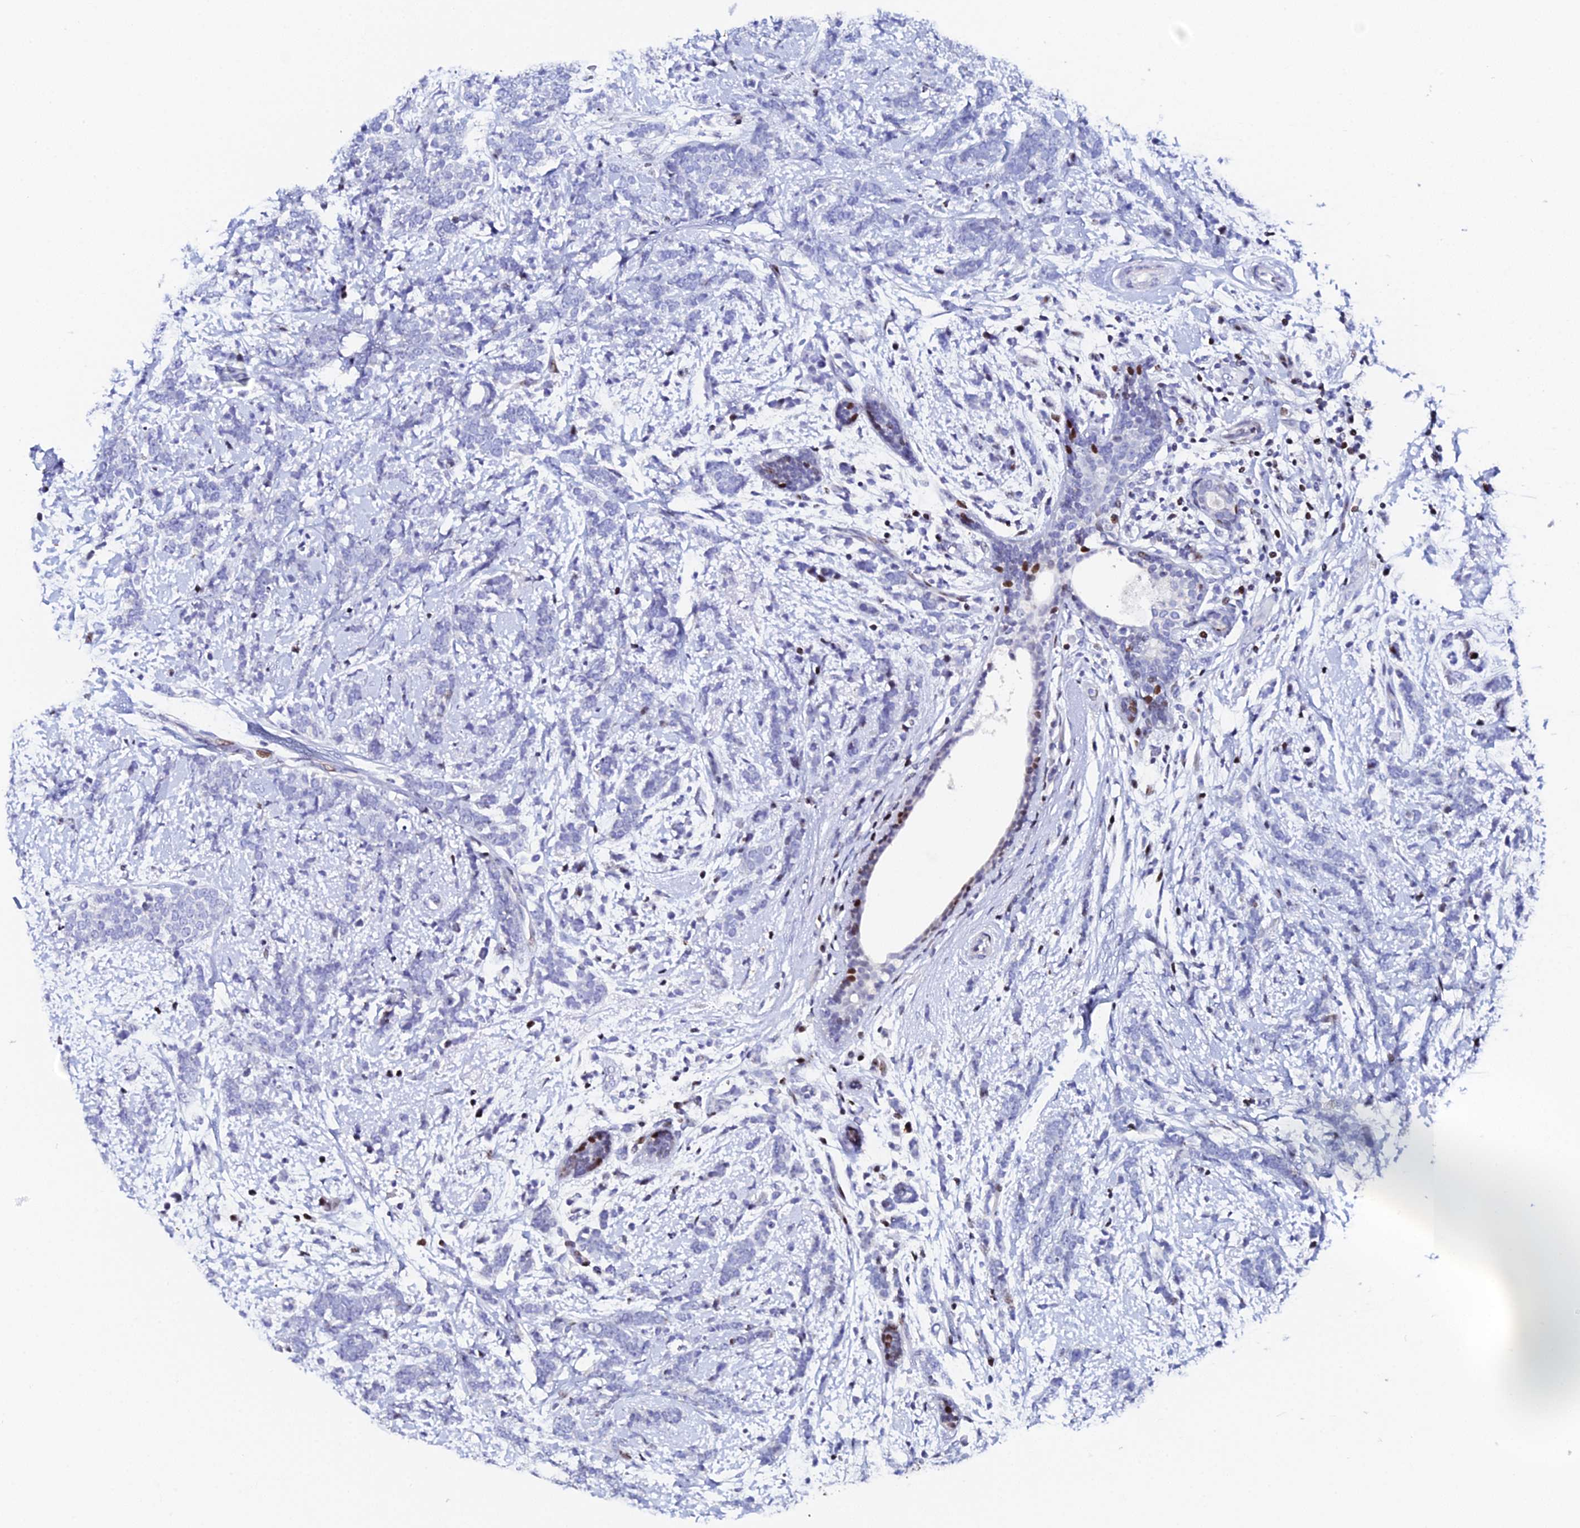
{"staining": {"intensity": "negative", "quantity": "none", "location": "none"}, "tissue": "breast cancer", "cell_type": "Tumor cells", "image_type": "cancer", "snomed": [{"axis": "morphology", "description": "Lobular carcinoma"}, {"axis": "topography", "description": "Breast"}], "caption": "DAB (3,3'-diaminobenzidine) immunohistochemical staining of breast cancer reveals no significant expression in tumor cells.", "gene": "MYNN", "patient": {"sex": "female", "age": 58}}